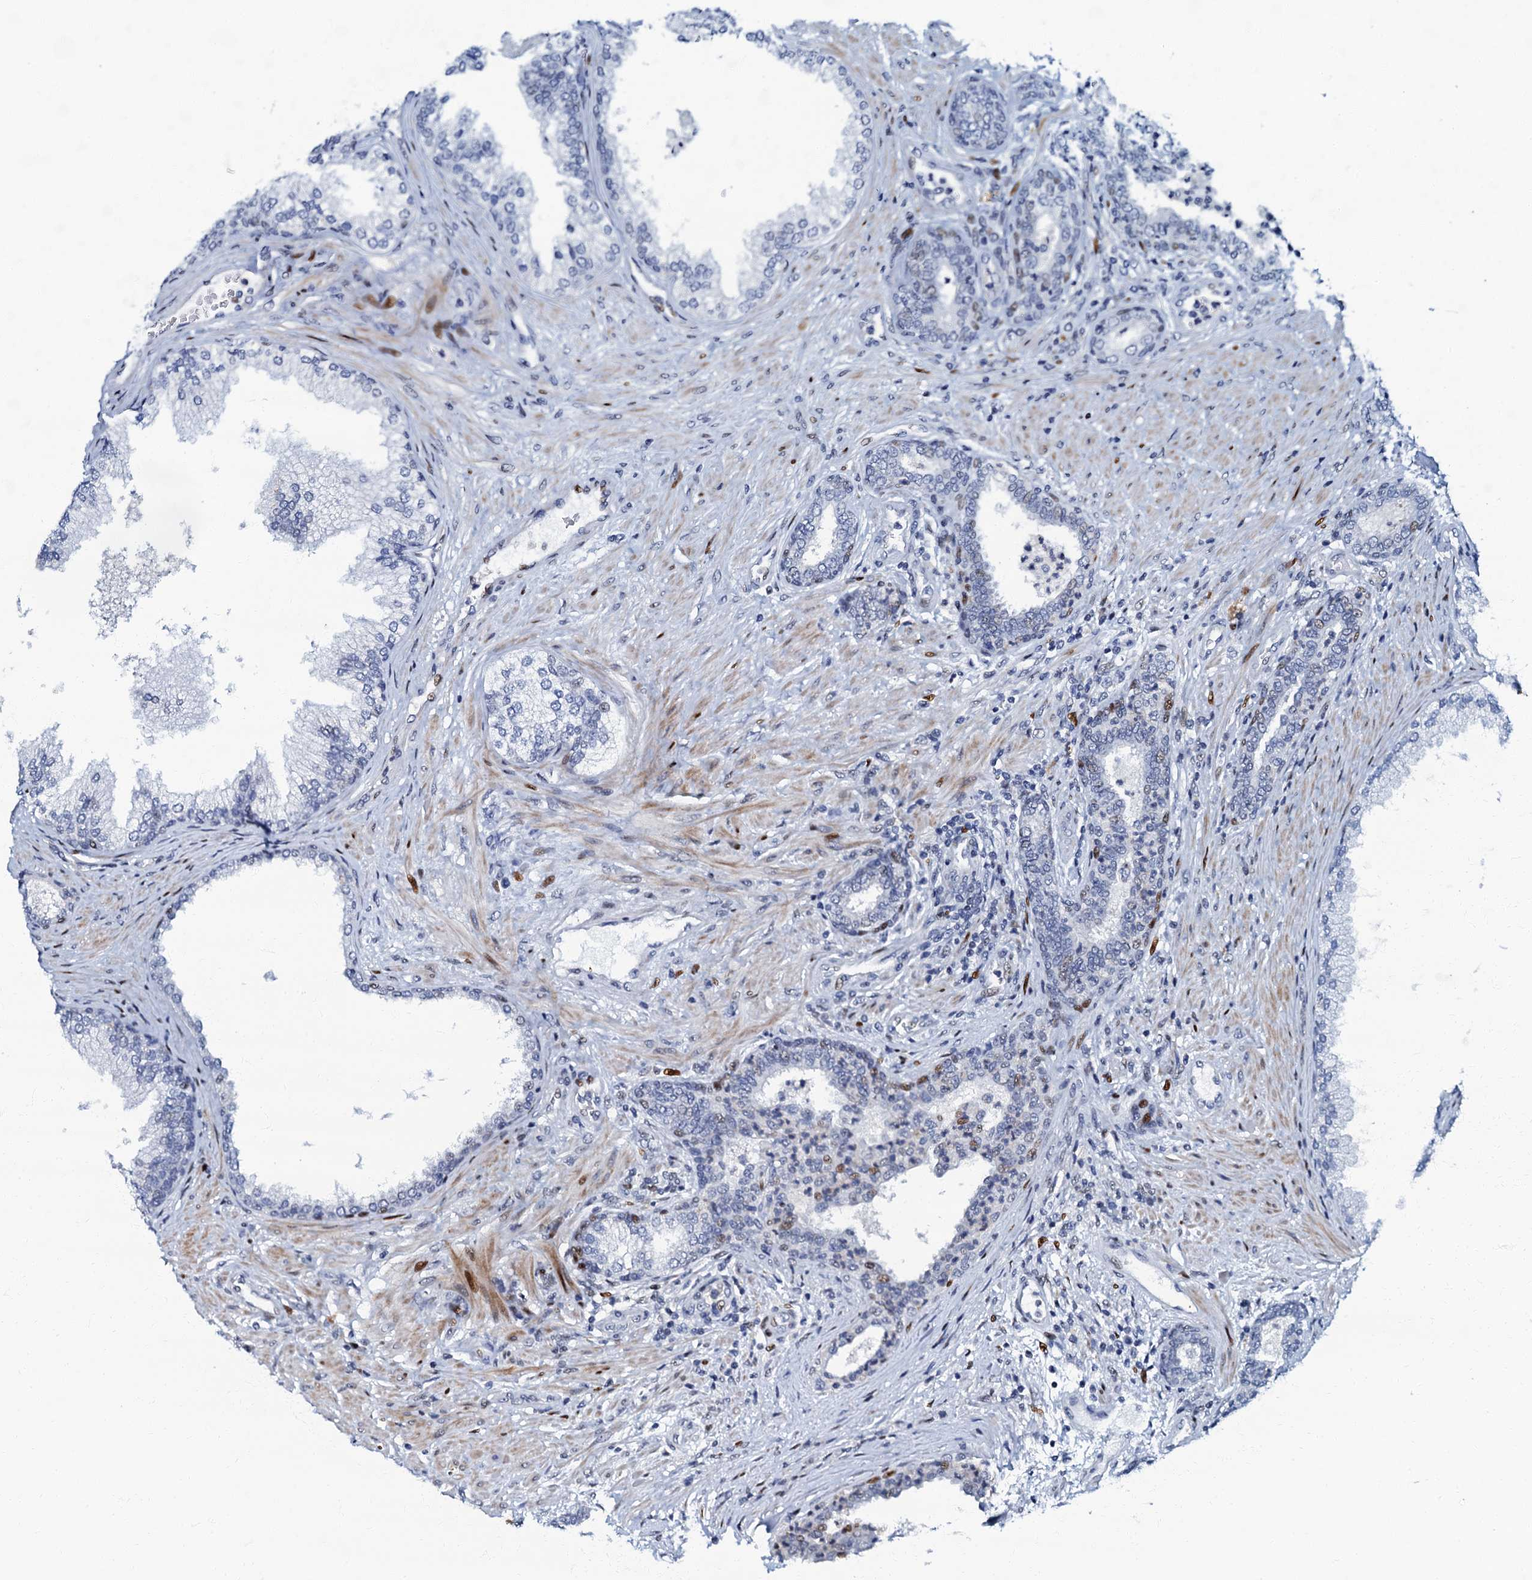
{"staining": {"intensity": "weak", "quantity": "<25%", "location": "nuclear"}, "tissue": "prostate", "cell_type": "Glandular cells", "image_type": "normal", "snomed": [{"axis": "morphology", "description": "Normal tissue, NOS"}, {"axis": "topography", "description": "Prostate"}], "caption": "This is an IHC histopathology image of normal human prostate. There is no positivity in glandular cells.", "gene": "MFSD5", "patient": {"sex": "male", "age": 76}}